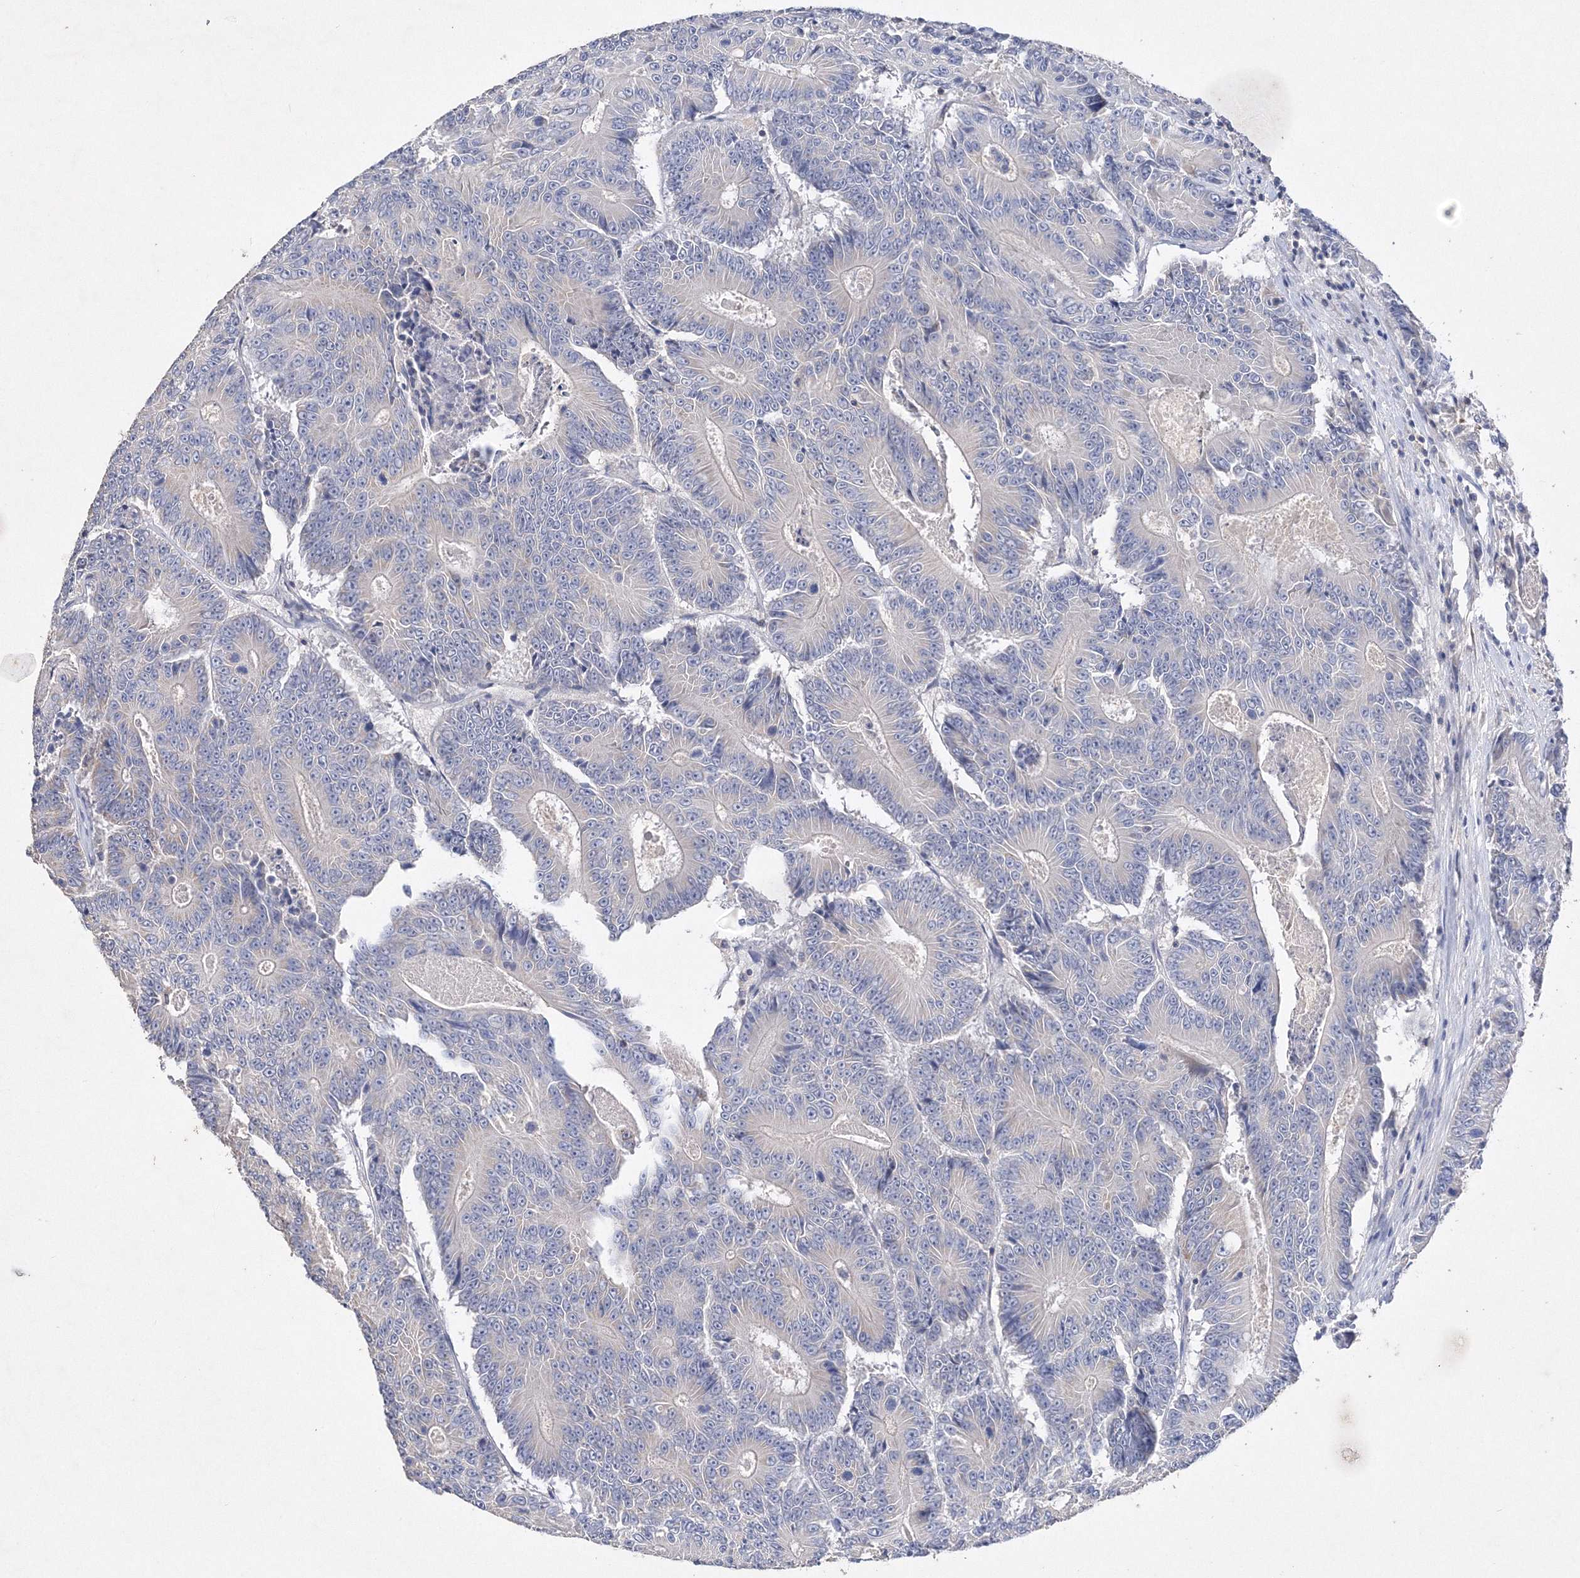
{"staining": {"intensity": "negative", "quantity": "none", "location": "none"}, "tissue": "colorectal cancer", "cell_type": "Tumor cells", "image_type": "cancer", "snomed": [{"axis": "morphology", "description": "Adenocarcinoma, NOS"}, {"axis": "topography", "description": "Colon"}], "caption": "IHC photomicrograph of human adenocarcinoma (colorectal) stained for a protein (brown), which exhibits no expression in tumor cells. (DAB (3,3'-diaminobenzidine) IHC, high magnification).", "gene": "GLS", "patient": {"sex": "male", "age": 83}}